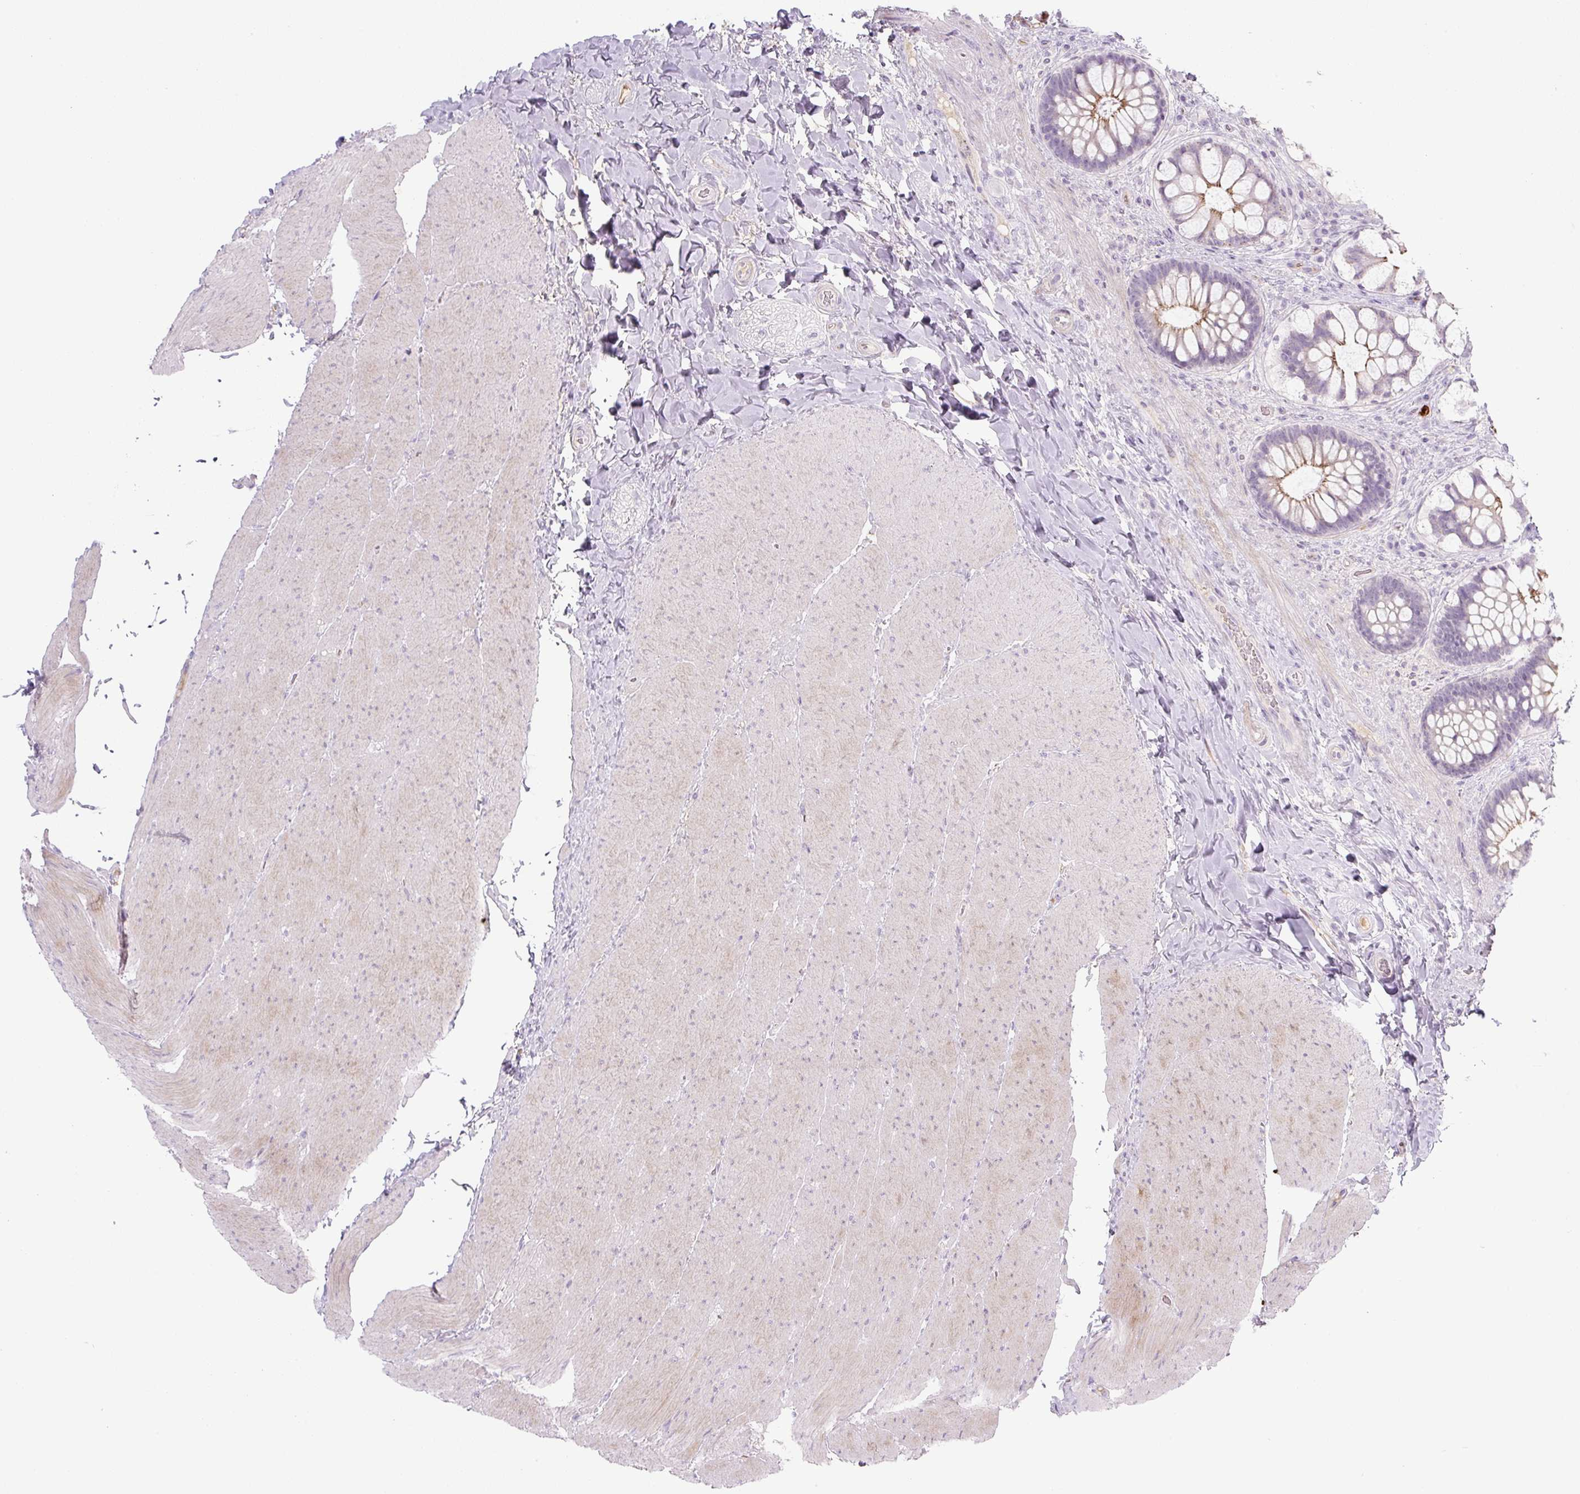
{"staining": {"intensity": "moderate", "quantity": "25%-75%", "location": "cytoplasmic/membranous"}, "tissue": "rectum", "cell_type": "Glandular cells", "image_type": "normal", "snomed": [{"axis": "morphology", "description": "Normal tissue, NOS"}, {"axis": "topography", "description": "Rectum"}], "caption": "An immunohistochemistry (IHC) micrograph of unremarkable tissue is shown. Protein staining in brown highlights moderate cytoplasmic/membranous positivity in rectum within glandular cells. The staining was performed using DAB to visualize the protein expression in brown, while the nuclei were stained in blue with hematoxylin (Magnification: 20x).", "gene": "PRM1", "patient": {"sex": "female", "age": 58}}